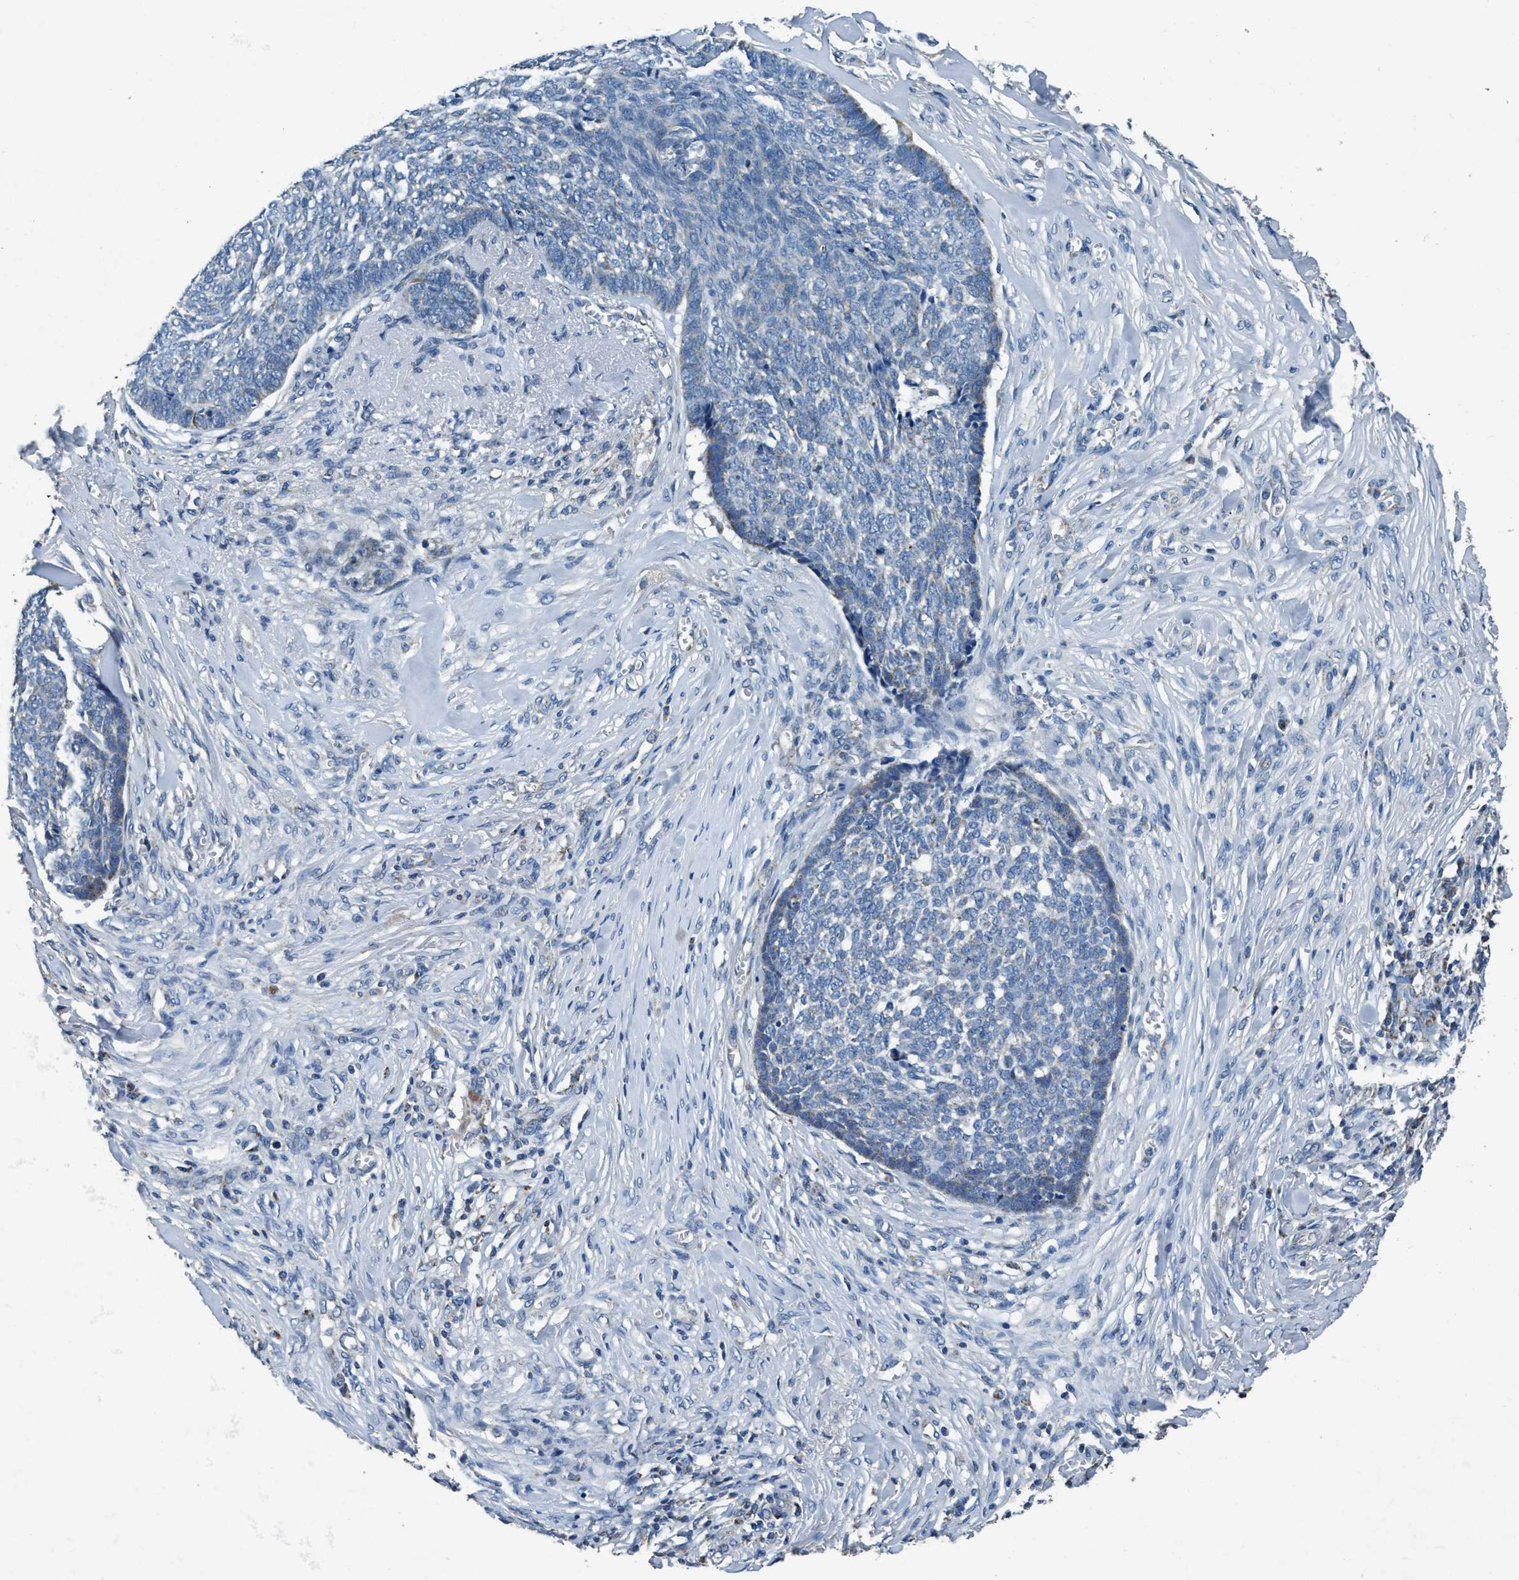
{"staining": {"intensity": "negative", "quantity": "none", "location": "none"}, "tissue": "skin cancer", "cell_type": "Tumor cells", "image_type": "cancer", "snomed": [{"axis": "morphology", "description": "Basal cell carcinoma"}, {"axis": "topography", "description": "Skin"}], "caption": "High magnification brightfield microscopy of basal cell carcinoma (skin) stained with DAB (3,3'-diaminobenzidine) (brown) and counterstained with hematoxylin (blue): tumor cells show no significant staining.", "gene": "ANKFN1", "patient": {"sex": "male", "age": 84}}